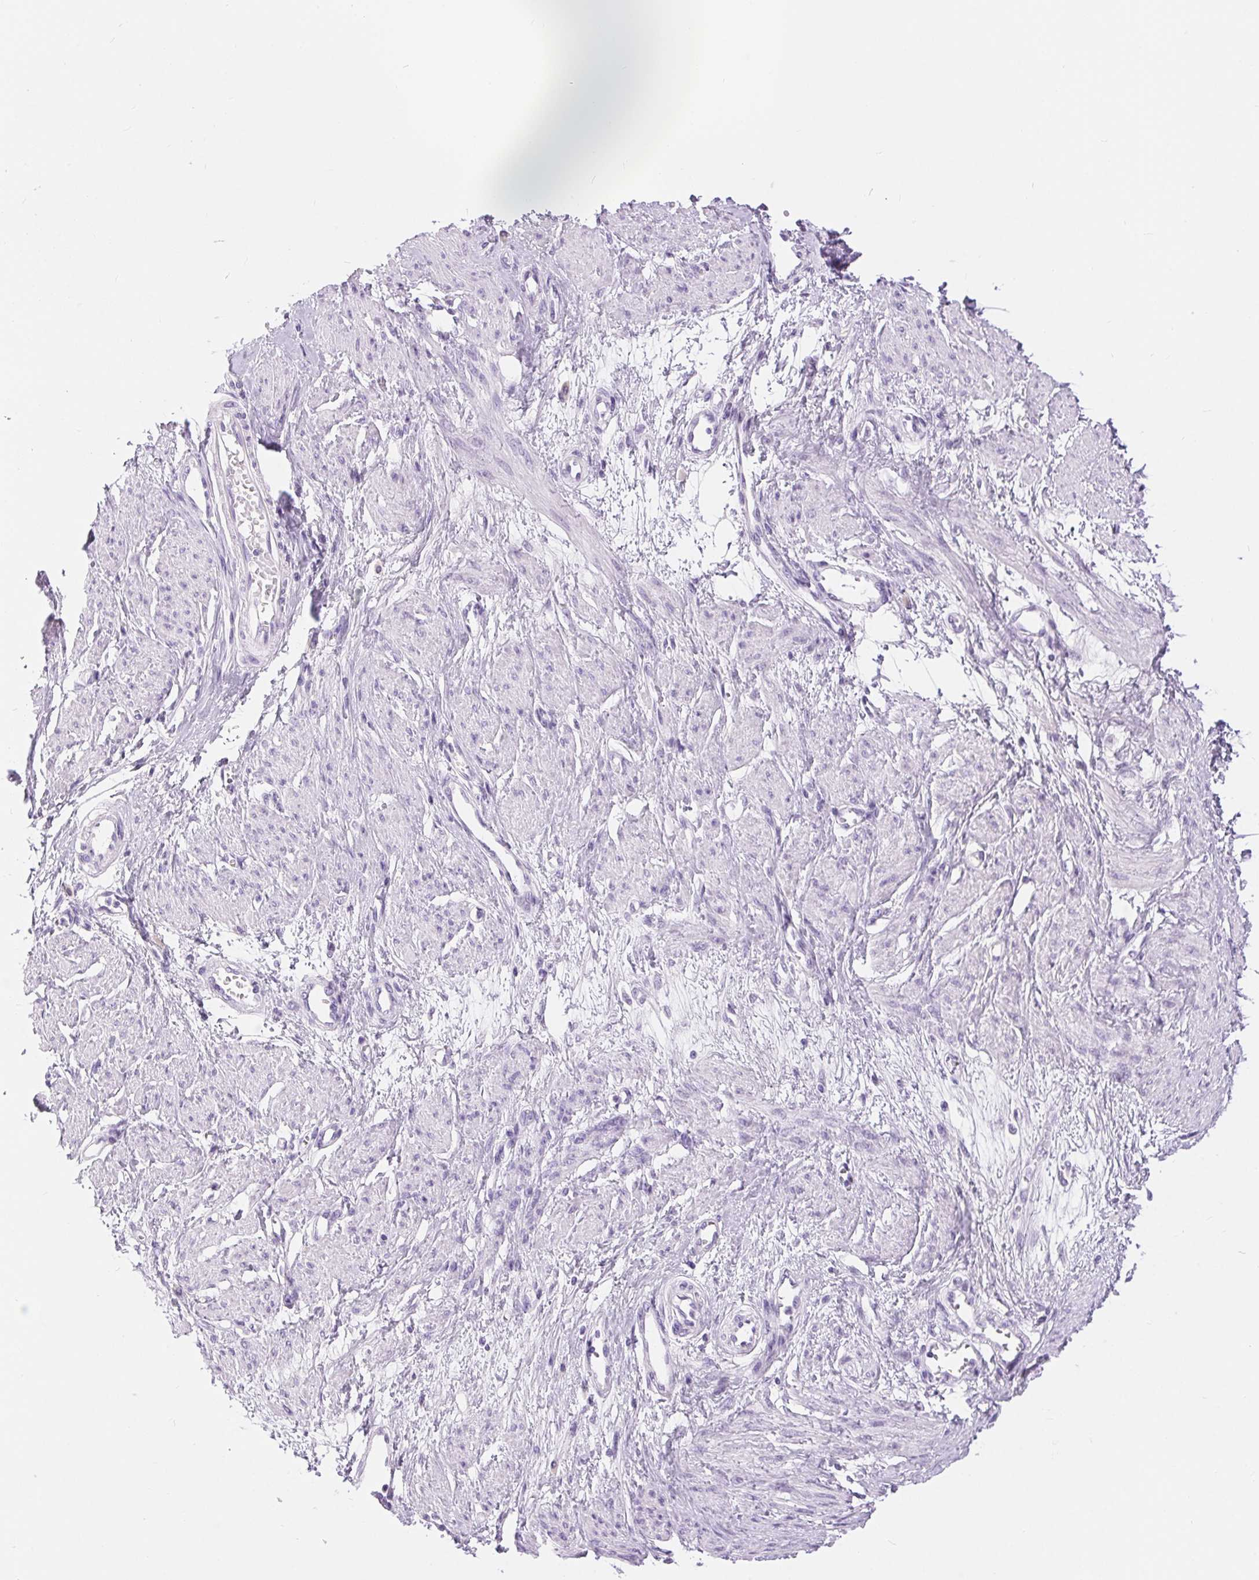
{"staining": {"intensity": "negative", "quantity": "none", "location": "none"}, "tissue": "smooth muscle", "cell_type": "Smooth muscle cells", "image_type": "normal", "snomed": [{"axis": "morphology", "description": "Normal tissue, NOS"}, {"axis": "topography", "description": "Smooth muscle"}, {"axis": "topography", "description": "Uterus"}], "caption": "Immunohistochemical staining of unremarkable human smooth muscle reveals no significant positivity in smooth muscle cells.", "gene": "XDH", "patient": {"sex": "female", "age": 39}}